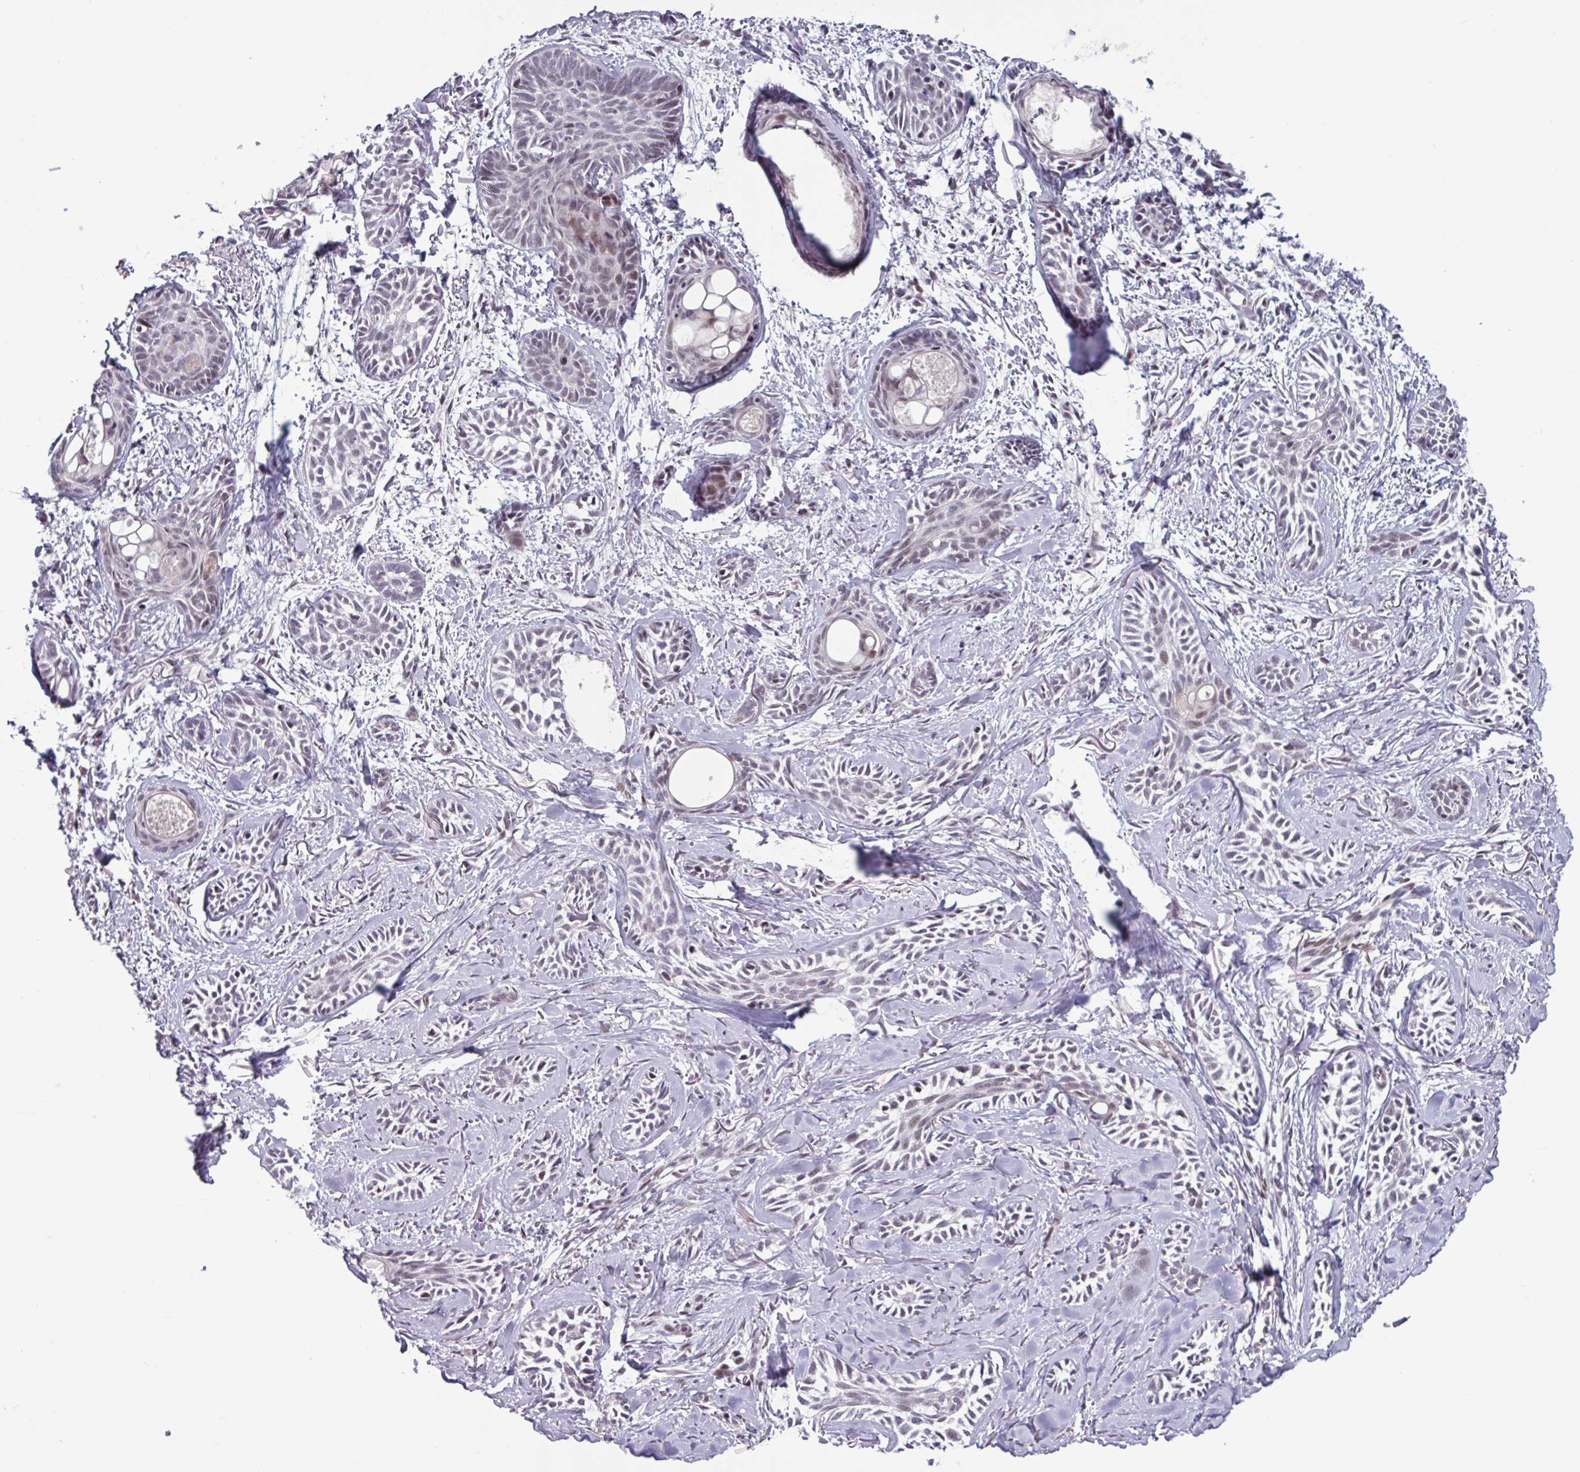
{"staining": {"intensity": "weak", "quantity": "<25%", "location": "nuclear"}, "tissue": "skin cancer", "cell_type": "Tumor cells", "image_type": "cancer", "snomed": [{"axis": "morphology", "description": "Basal cell carcinoma"}, {"axis": "topography", "description": "Skin"}], "caption": "The immunohistochemistry histopathology image has no significant positivity in tumor cells of skin cancer (basal cell carcinoma) tissue.", "gene": "ZNF575", "patient": {"sex": "female", "age": 59}}